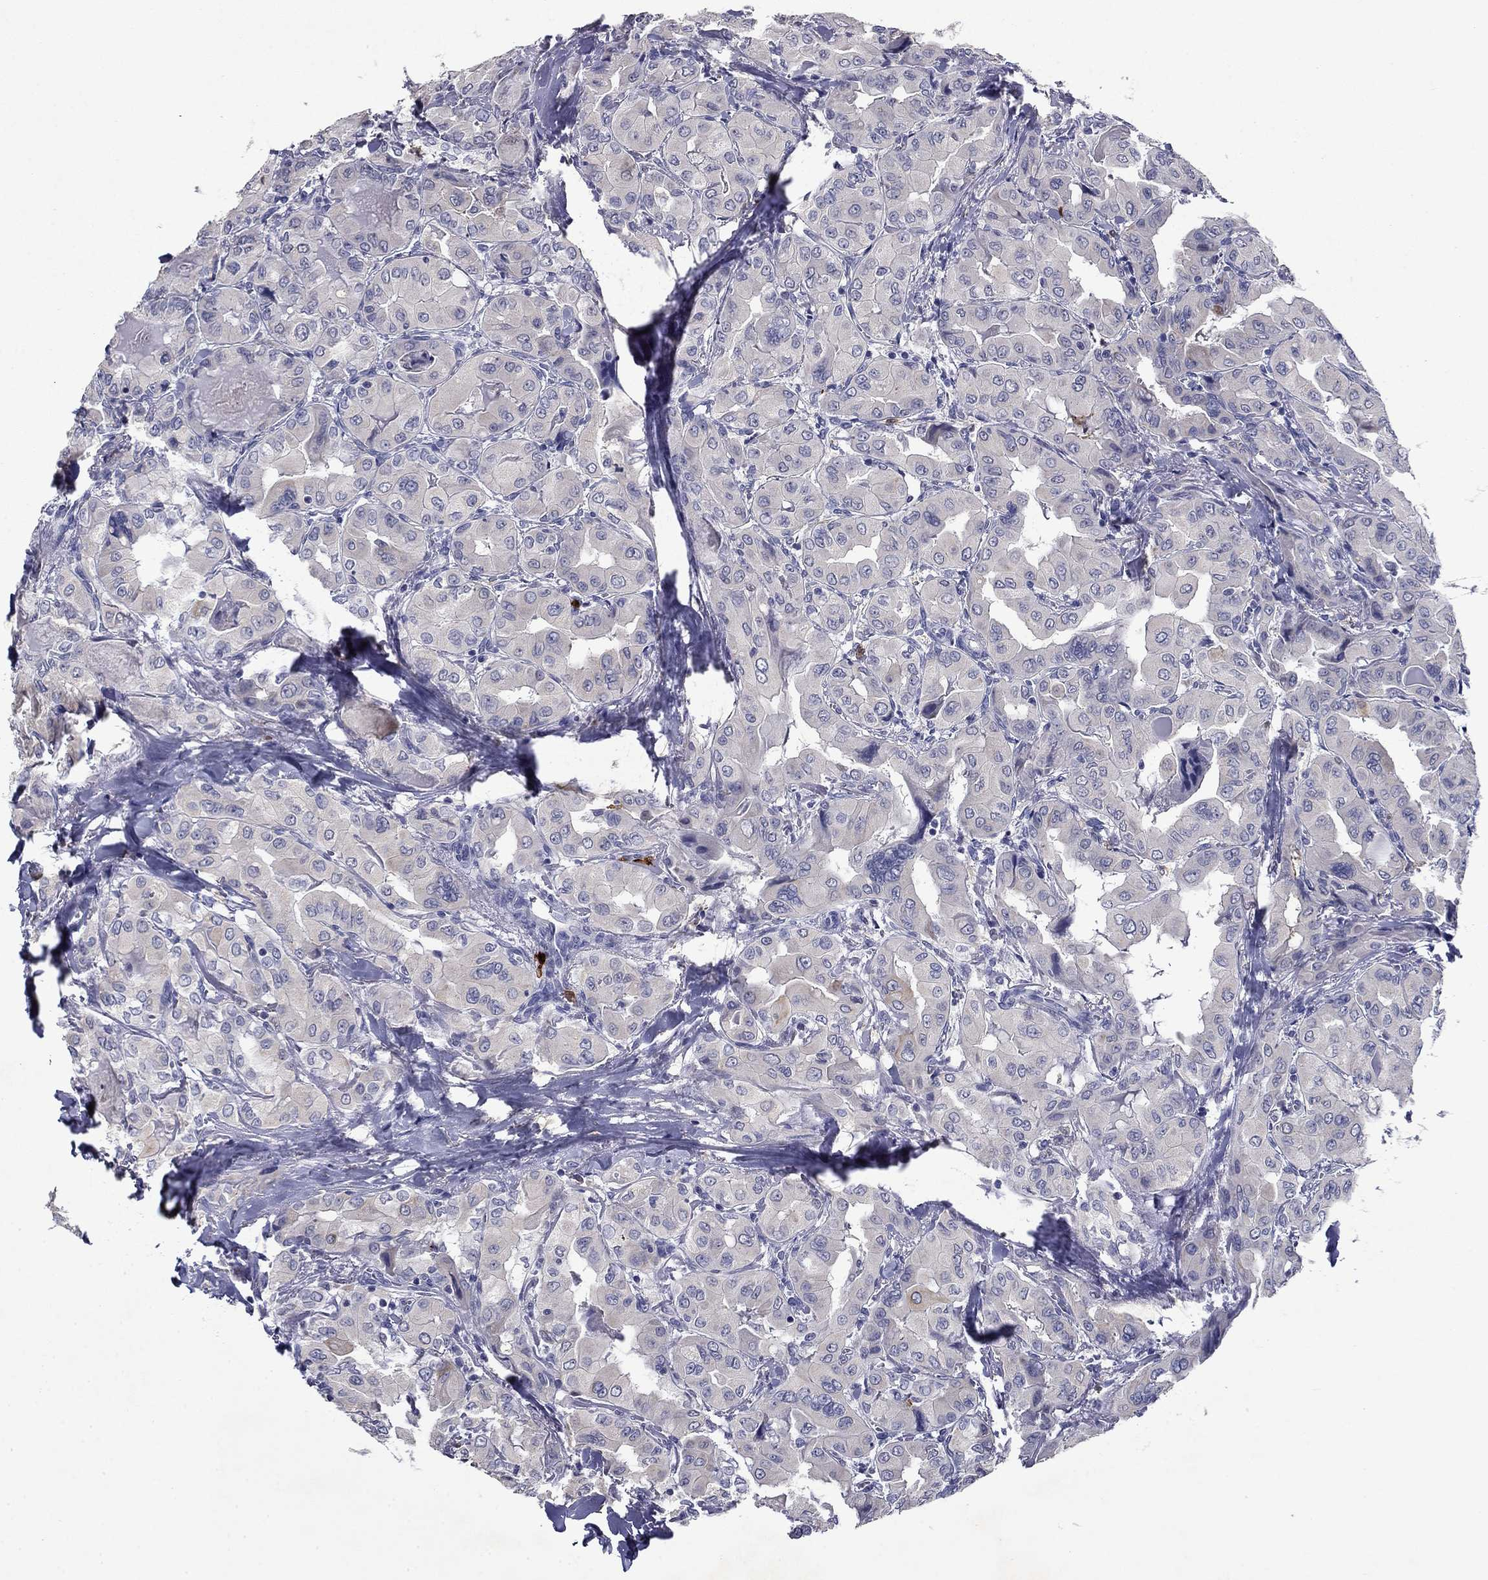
{"staining": {"intensity": "negative", "quantity": "none", "location": "none"}, "tissue": "thyroid cancer", "cell_type": "Tumor cells", "image_type": "cancer", "snomed": [{"axis": "morphology", "description": "Normal tissue, NOS"}, {"axis": "morphology", "description": "Papillary adenocarcinoma, NOS"}, {"axis": "topography", "description": "Thyroid gland"}], "caption": "This image is of papillary adenocarcinoma (thyroid) stained with immunohistochemistry (IHC) to label a protein in brown with the nuclei are counter-stained blue. There is no expression in tumor cells.", "gene": "IRF5", "patient": {"sex": "female", "age": 66}}